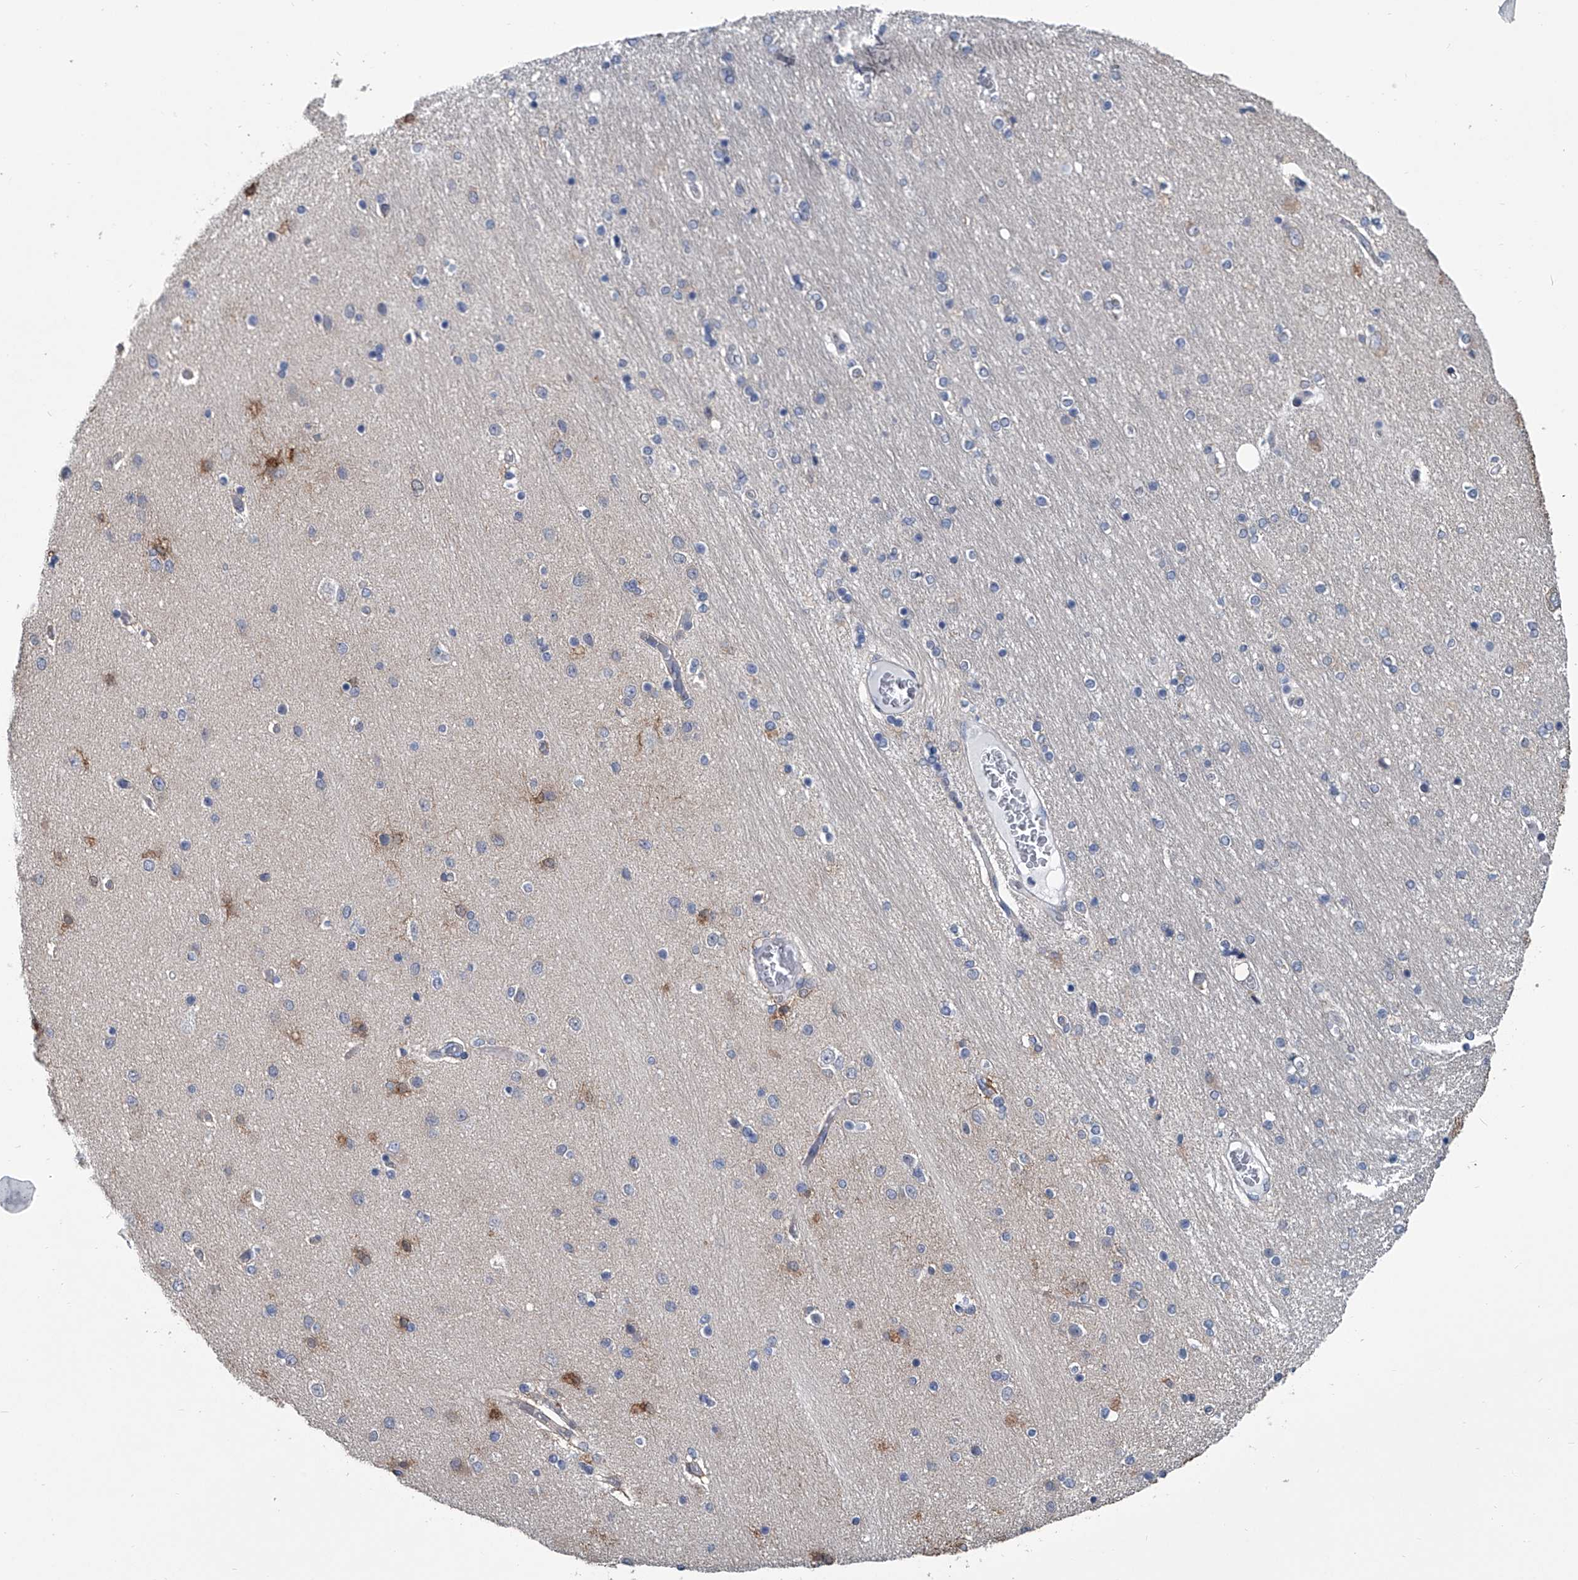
{"staining": {"intensity": "moderate", "quantity": "<25%", "location": "cytoplasmic/membranous"}, "tissue": "hippocampus", "cell_type": "Glial cells", "image_type": "normal", "snomed": [{"axis": "morphology", "description": "Normal tissue, NOS"}, {"axis": "topography", "description": "Hippocampus"}], "caption": "Immunohistochemistry staining of benign hippocampus, which exhibits low levels of moderate cytoplasmic/membranous staining in about <25% of glial cells indicating moderate cytoplasmic/membranous protein staining. The staining was performed using DAB (3,3'-diaminobenzidine) (brown) for protein detection and nuclei were counterstained in hematoxylin (blue).", "gene": "PPP2R5D", "patient": {"sex": "female", "age": 54}}